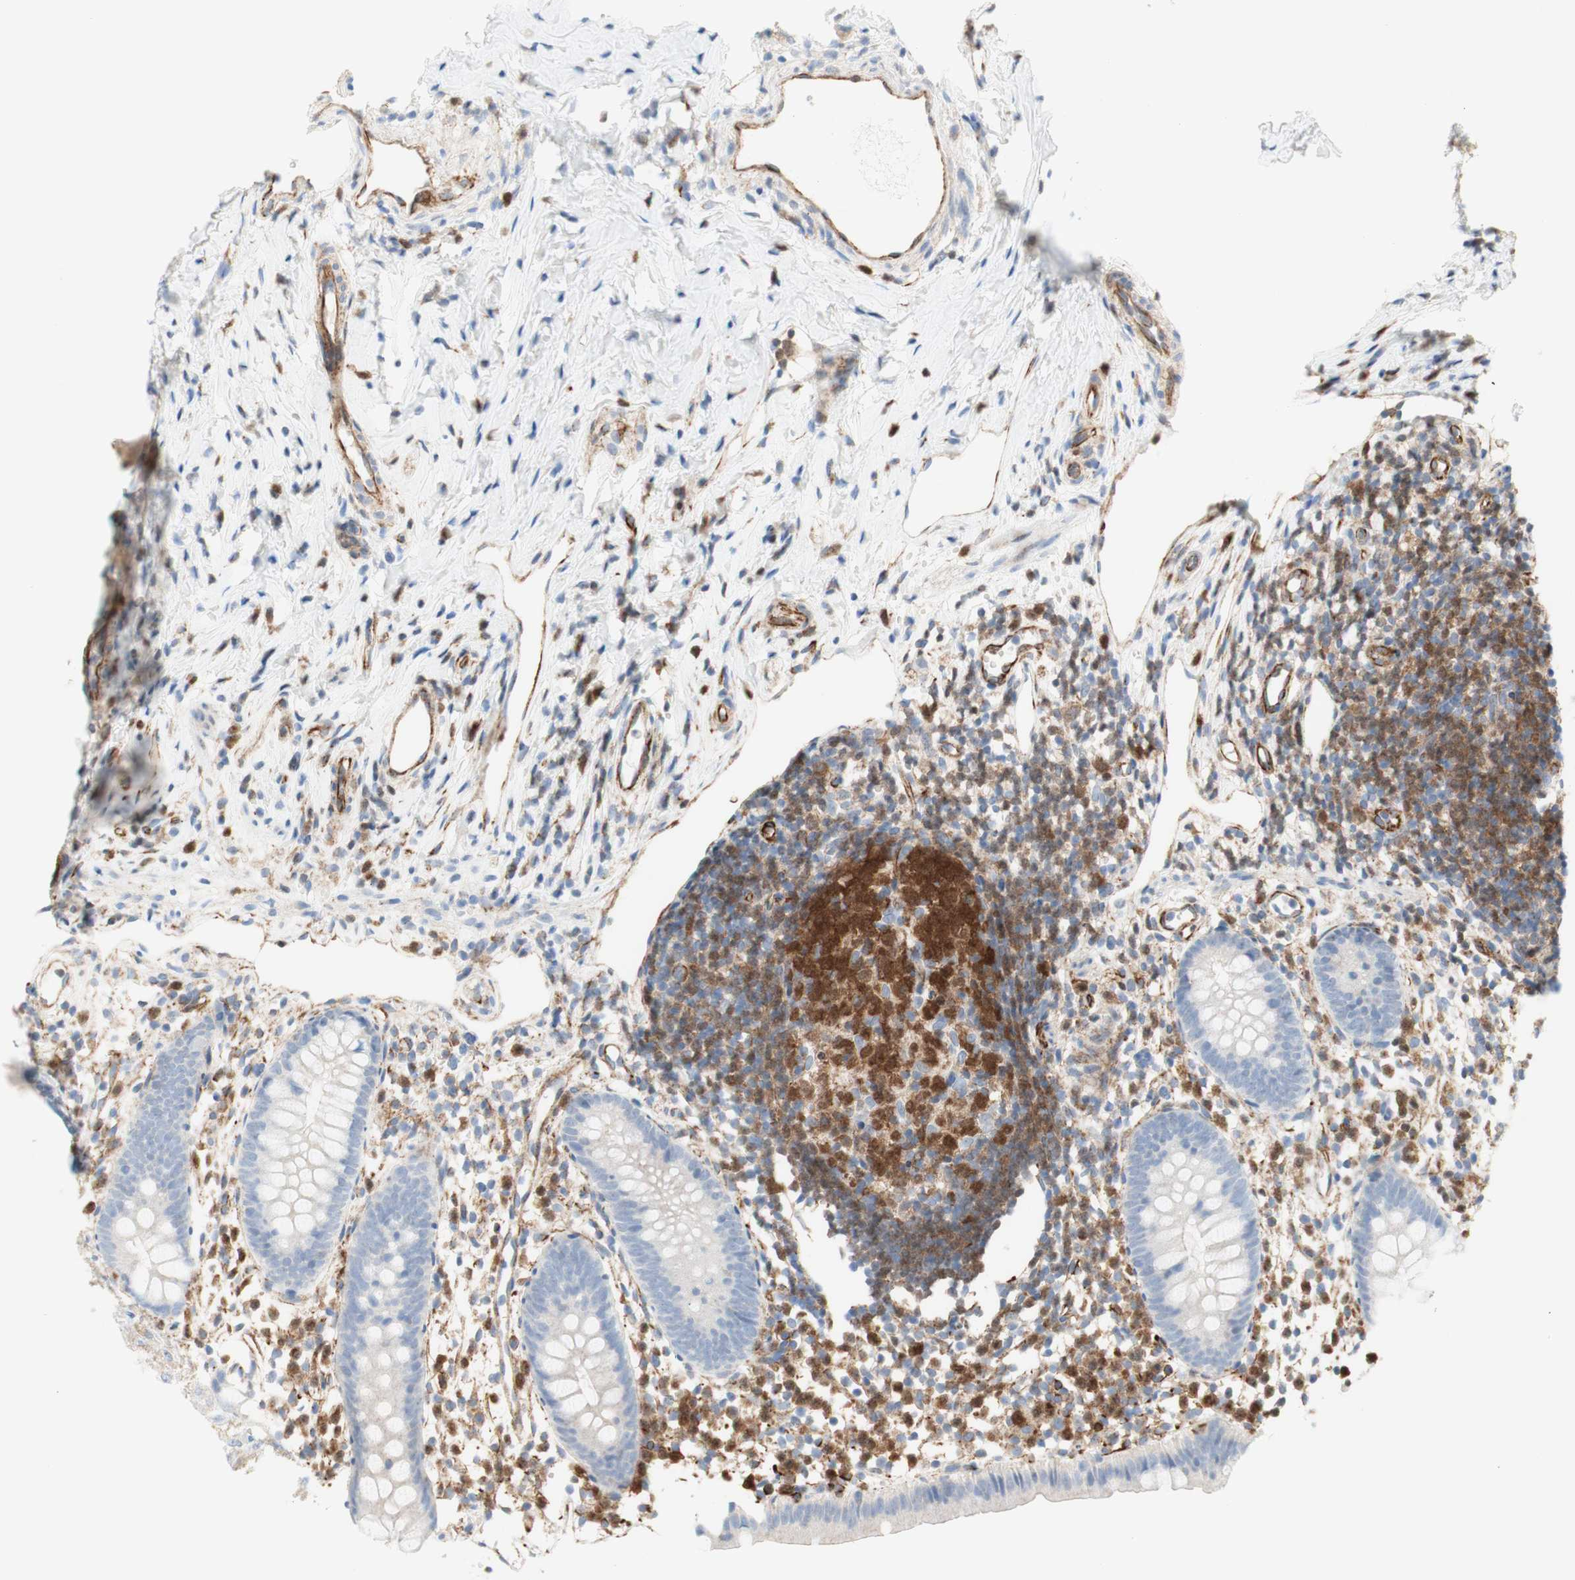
{"staining": {"intensity": "weak", "quantity": "25%-75%", "location": "cytoplasmic/membranous"}, "tissue": "appendix", "cell_type": "Glandular cells", "image_type": "normal", "snomed": [{"axis": "morphology", "description": "Normal tissue, NOS"}, {"axis": "topography", "description": "Appendix"}], "caption": "Glandular cells reveal weak cytoplasmic/membranous expression in approximately 25%-75% of cells in benign appendix. (DAB (3,3'-diaminobenzidine) IHC with brightfield microscopy, high magnification).", "gene": "POU2AF1", "patient": {"sex": "female", "age": 20}}